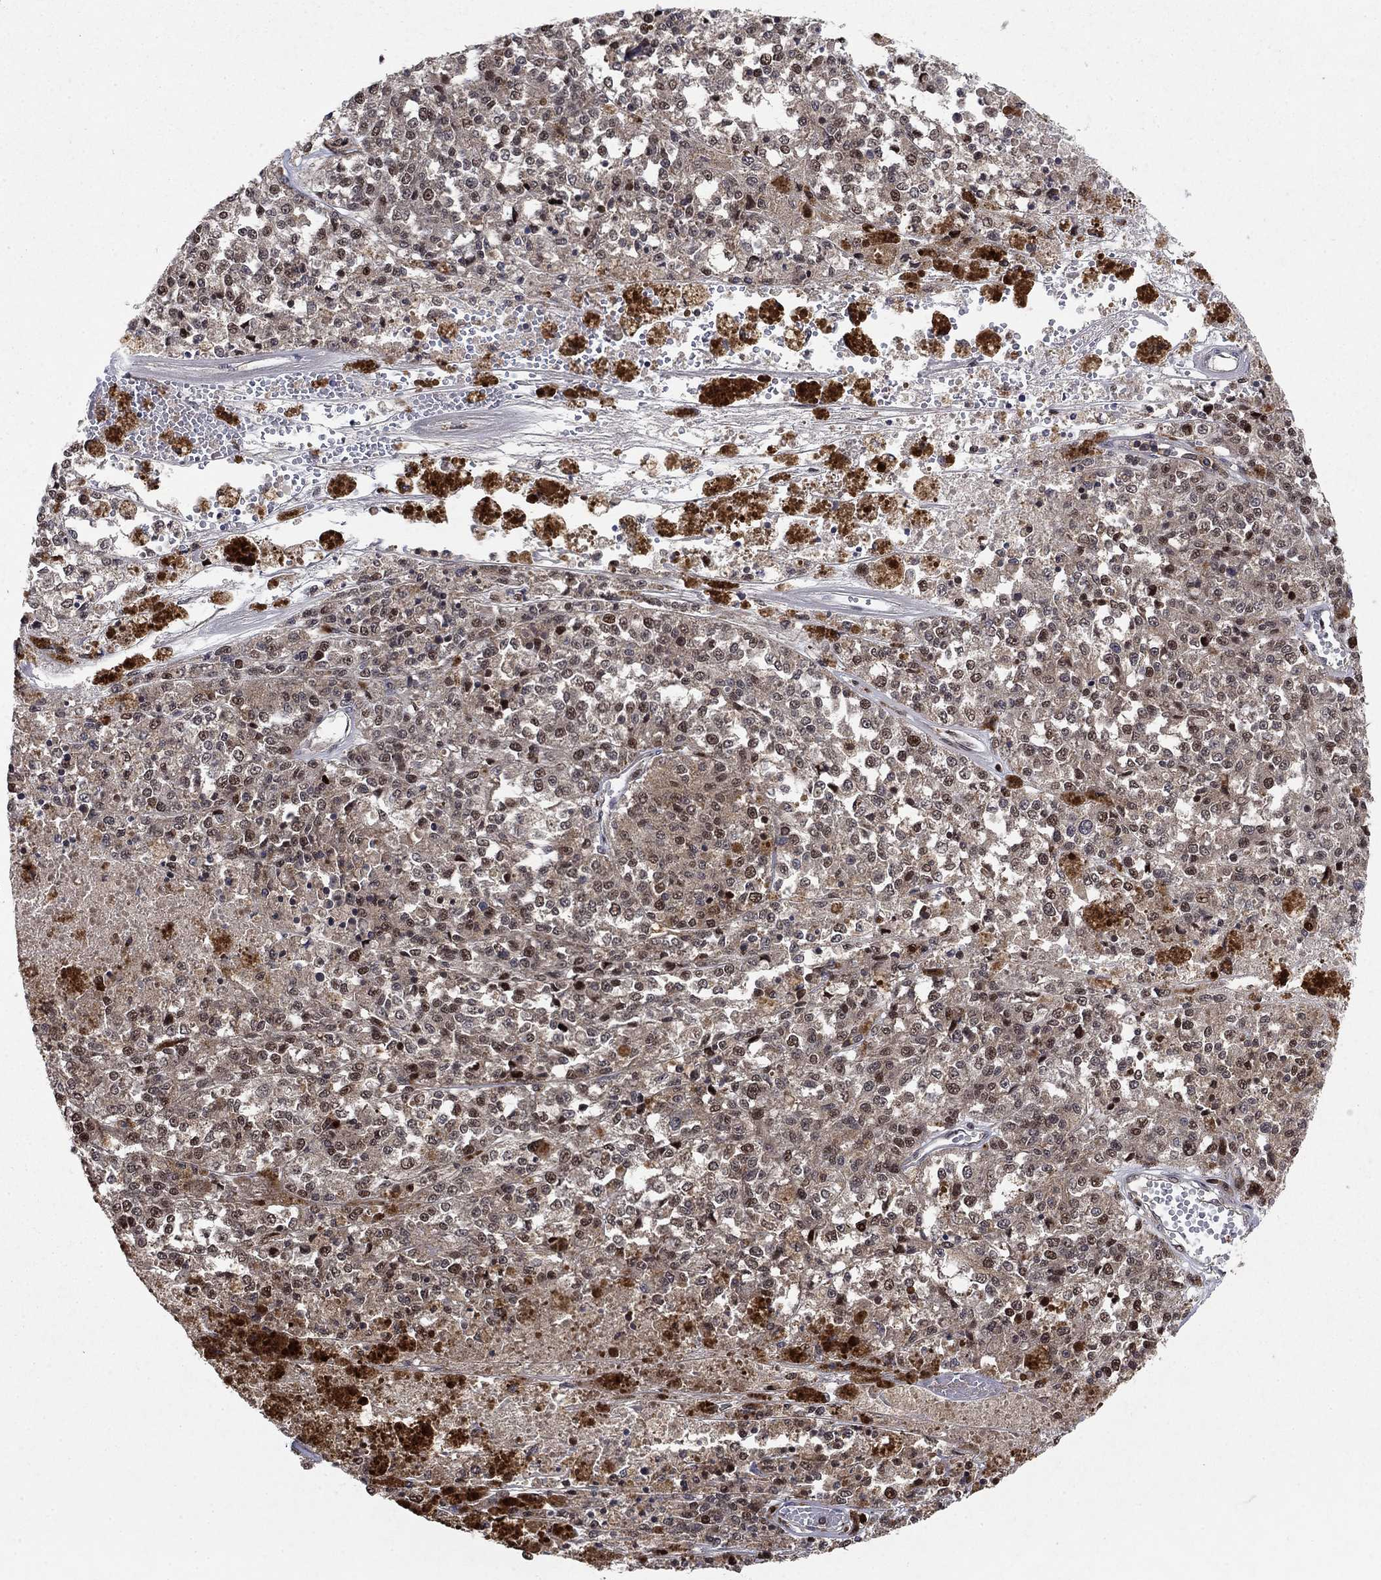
{"staining": {"intensity": "strong", "quantity": "<25%", "location": "nuclear"}, "tissue": "melanoma", "cell_type": "Tumor cells", "image_type": "cancer", "snomed": [{"axis": "morphology", "description": "Malignant melanoma, Metastatic site"}, {"axis": "topography", "description": "Lymph node"}], "caption": "Immunohistochemistry micrograph of neoplastic tissue: human malignant melanoma (metastatic site) stained using IHC shows medium levels of strong protein expression localized specifically in the nuclear of tumor cells, appearing as a nuclear brown color.", "gene": "CCDC66", "patient": {"sex": "female", "age": 64}}